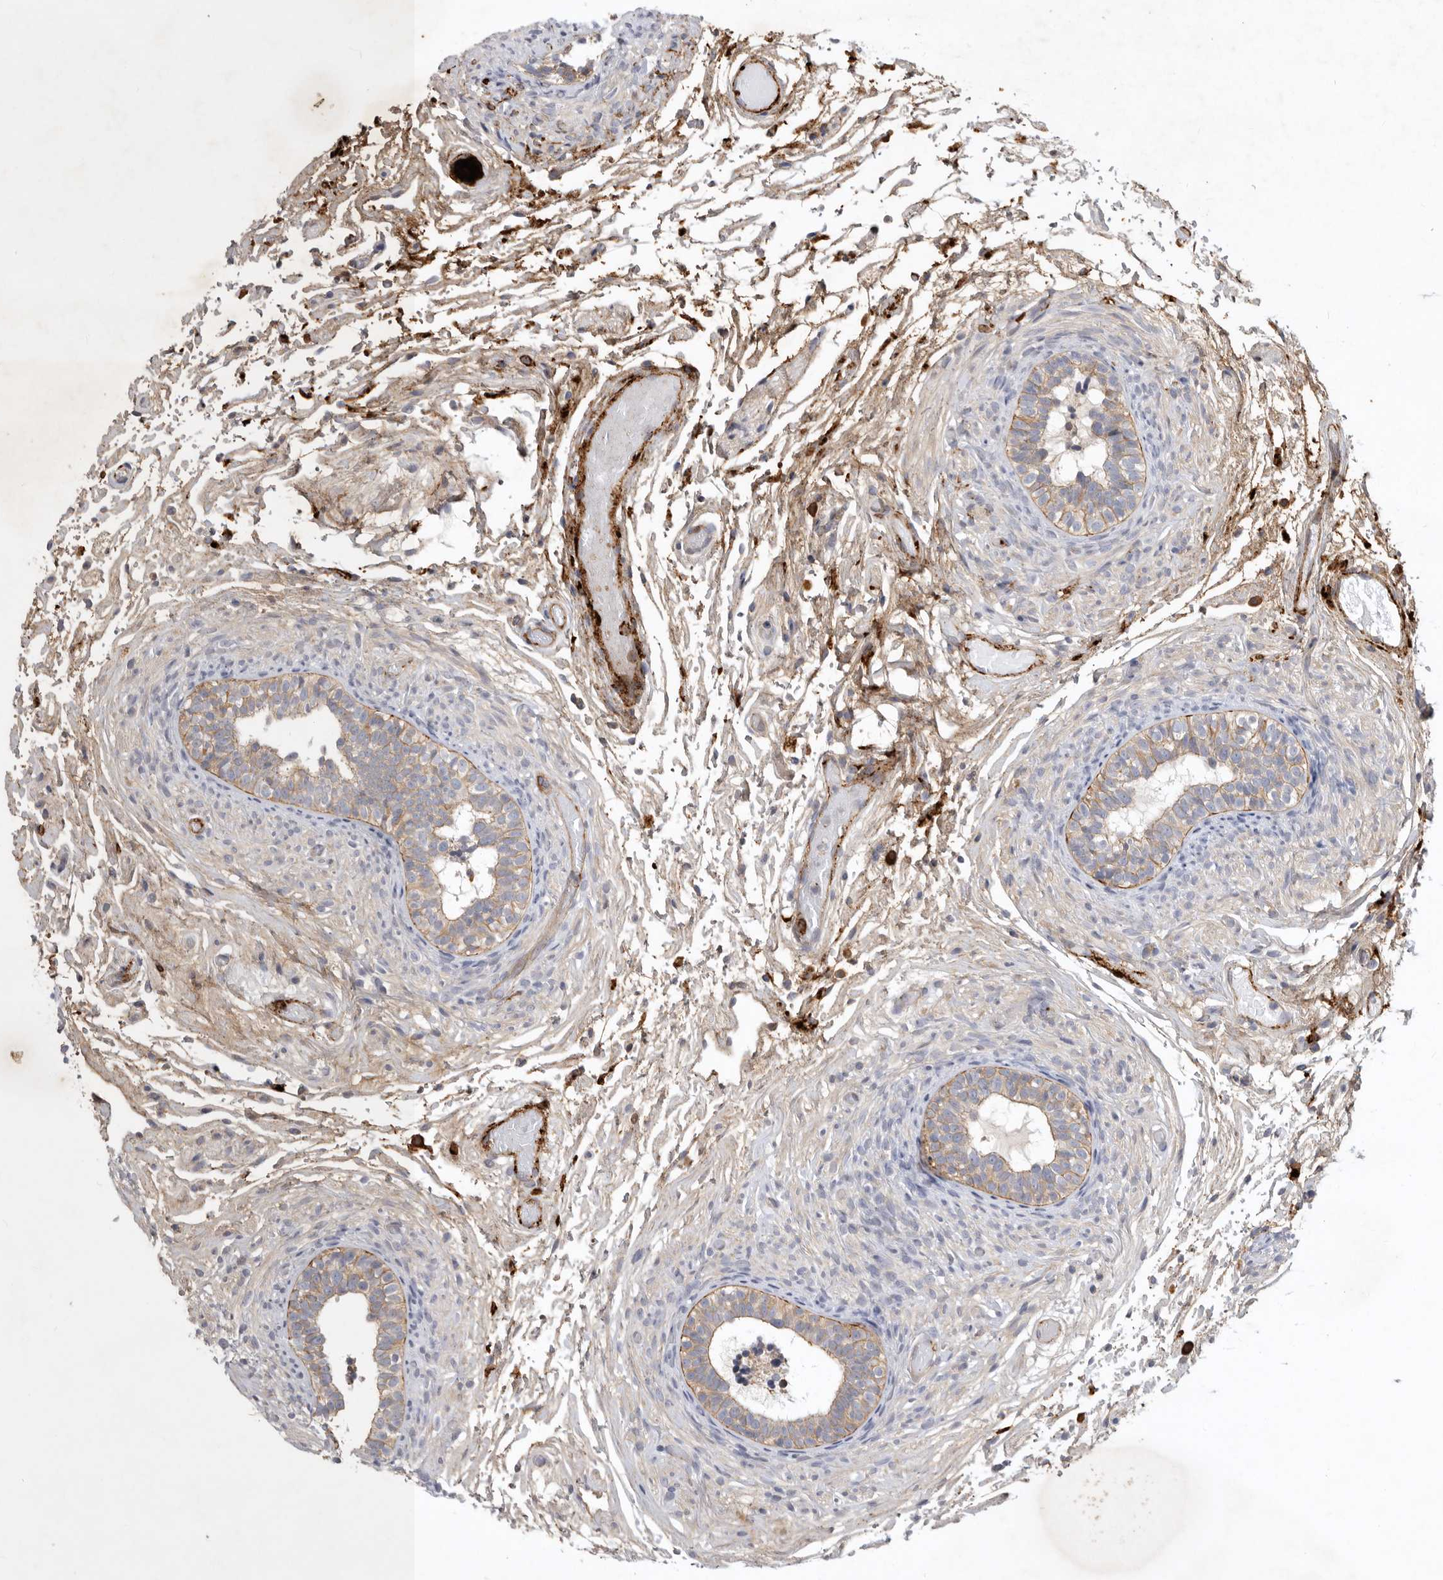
{"staining": {"intensity": "weak", "quantity": ">75%", "location": "cytoplasmic/membranous"}, "tissue": "epididymis", "cell_type": "Glandular cells", "image_type": "normal", "snomed": [{"axis": "morphology", "description": "Normal tissue, NOS"}, {"axis": "topography", "description": "Epididymis"}], "caption": "Immunohistochemistry (IHC) histopathology image of unremarkable epididymis stained for a protein (brown), which reveals low levels of weak cytoplasmic/membranous positivity in about >75% of glandular cells.", "gene": "MLPH", "patient": {"sex": "male", "age": 5}}